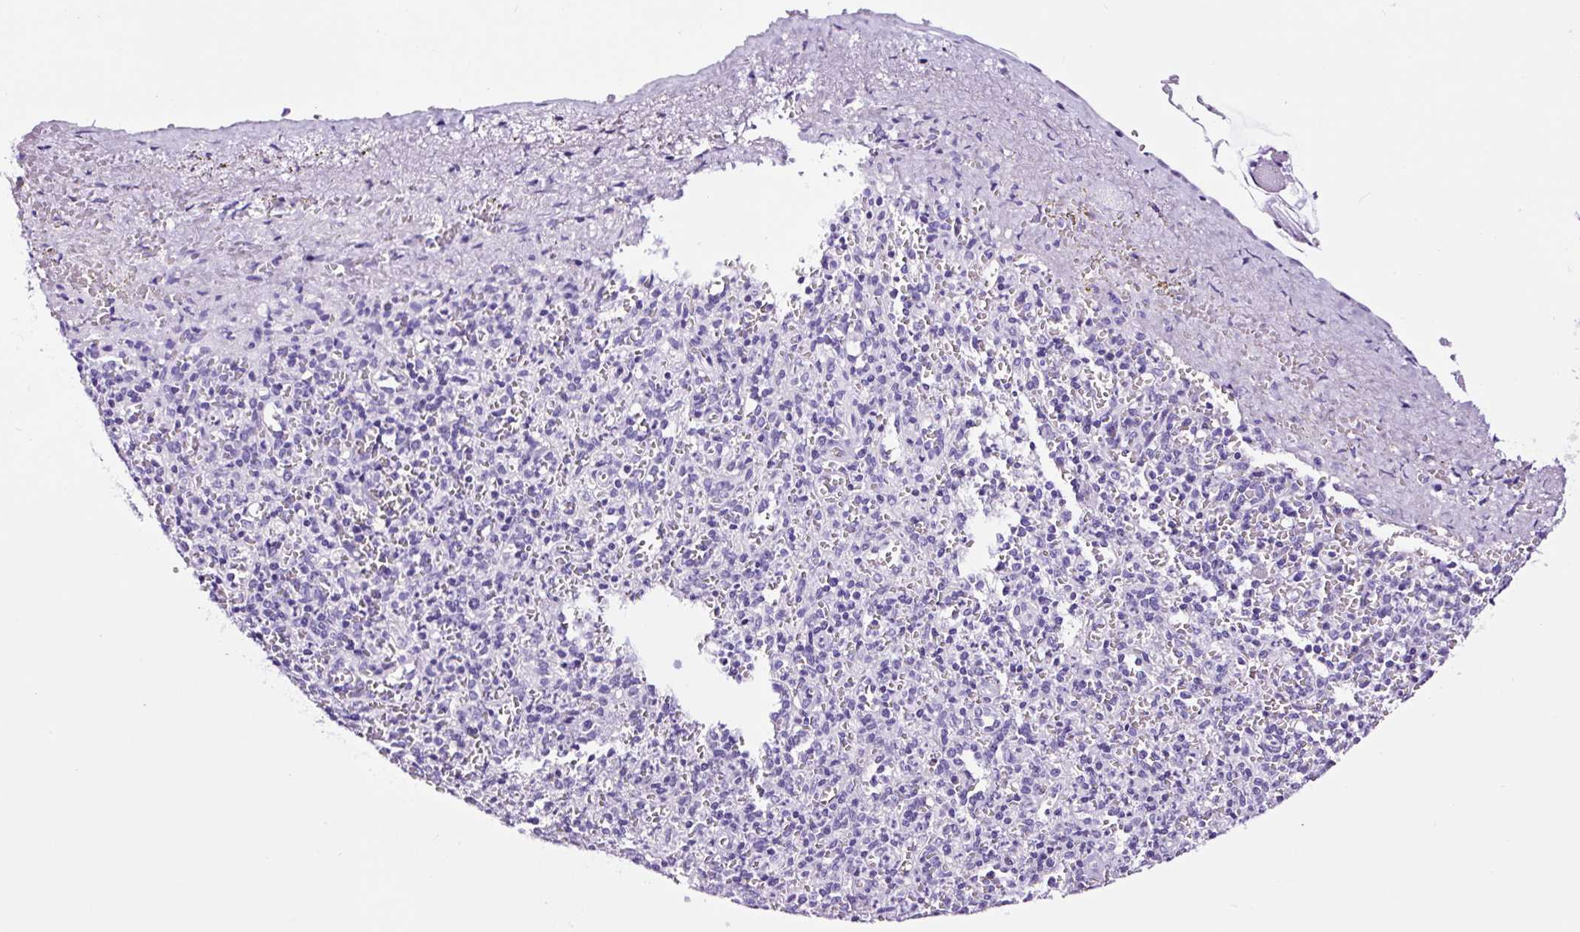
{"staining": {"intensity": "negative", "quantity": "none", "location": "none"}, "tissue": "spleen", "cell_type": "Cells in red pulp", "image_type": "normal", "snomed": [{"axis": "morphology", "description": "Normal tissue, NOS"}, {"axis": "topography", "description": "Spleen"}], "caption": "There is no significant positivity in cells in red pulp of spleen.", "gene": "FBXL7", "patient": {"sex": "female", "age": 70}}